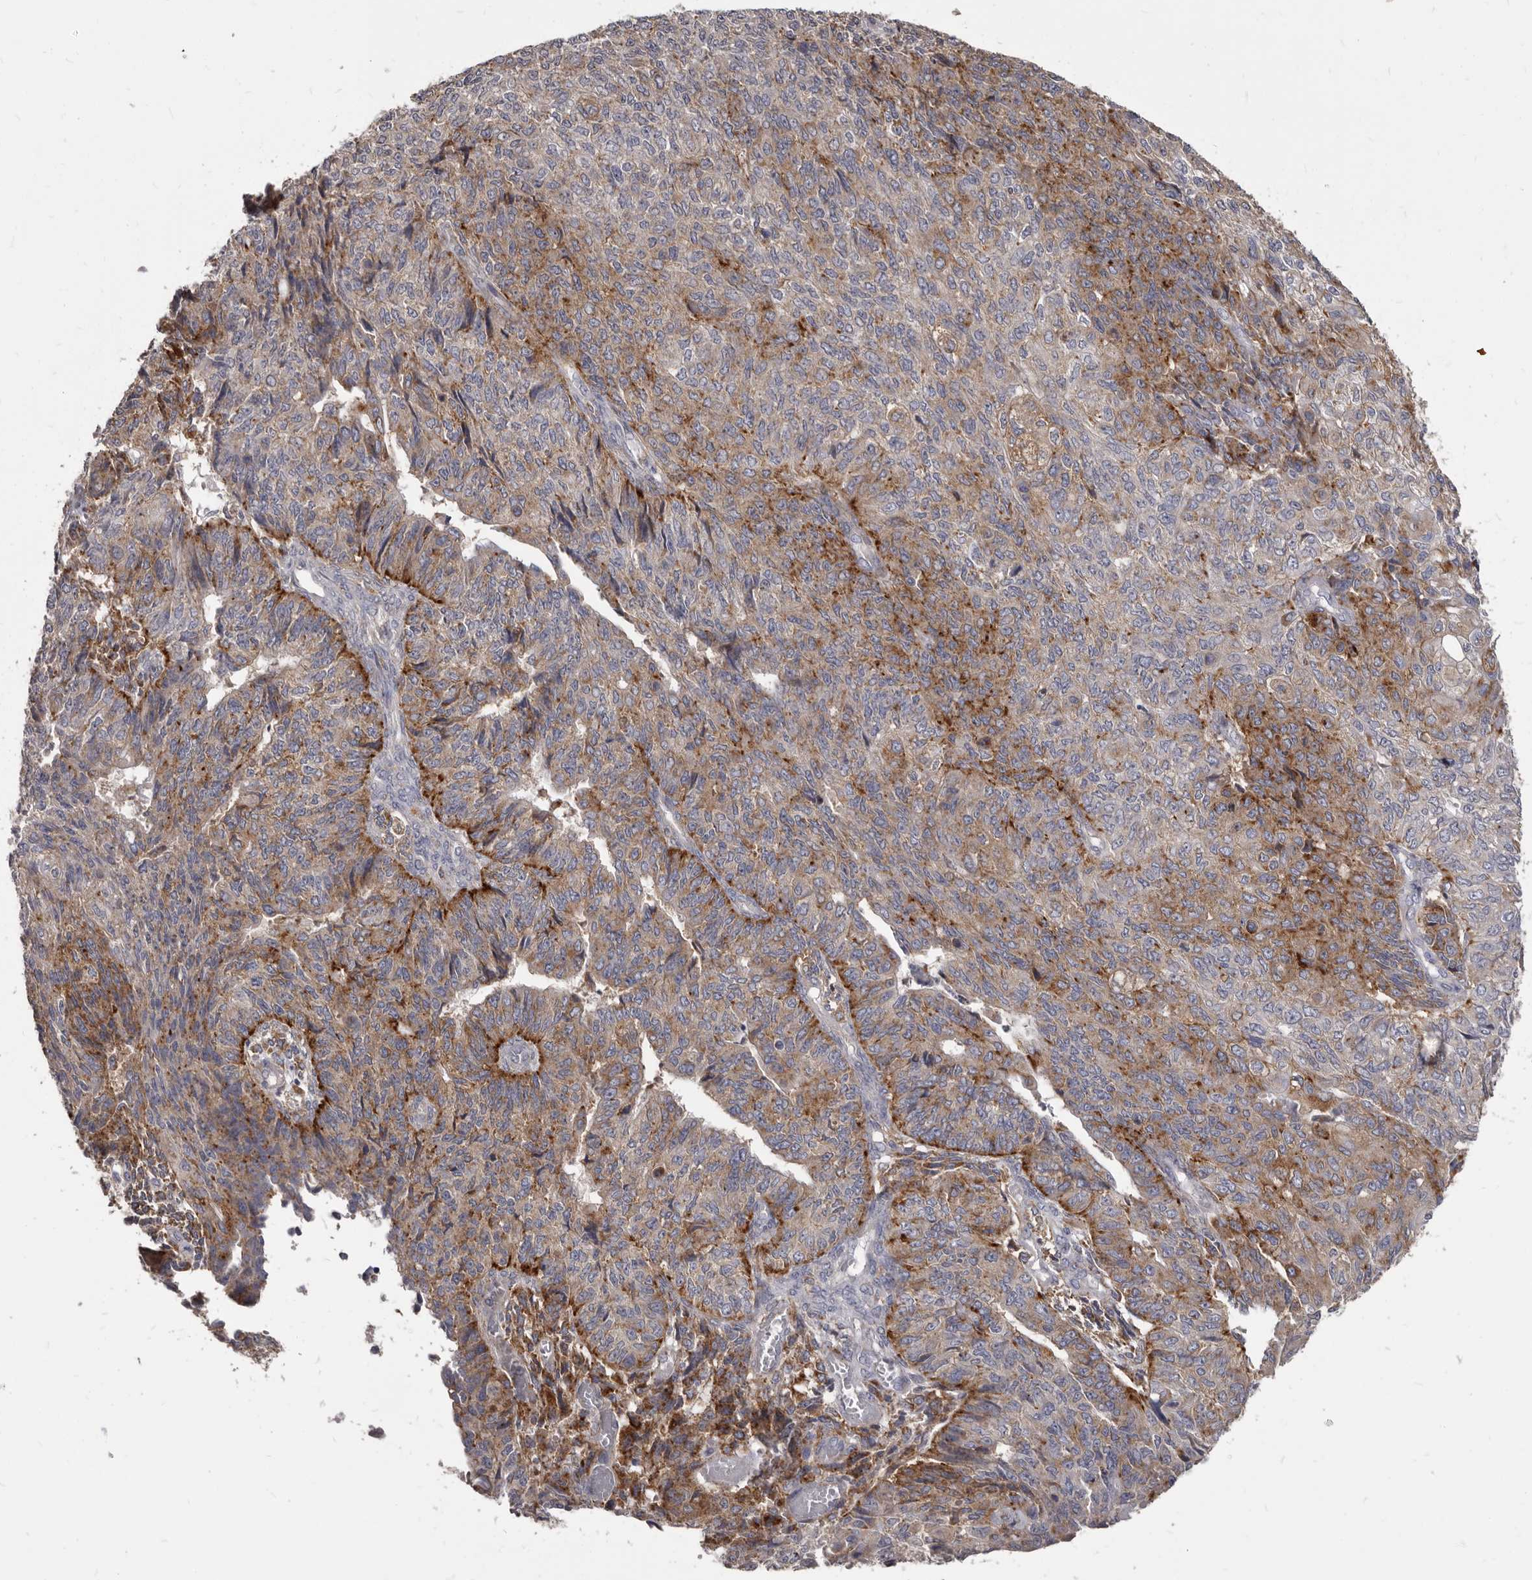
{"staining": {"intensity": "moderate", "quantity": ">75%", "location": "cytoplasmic/membranous"}, "tissue": "endometrial cancer", "cell_type": "Tumor cells", "image_type": "cancer", "snomed": [{"axis": "morphology", "description": "Adenocarcinoma, NOS"}, {"axis": "topography", "description": "Endometrium"}], "caption": "Protein expression analysis of human endometrial cancer reveals moderate cytoplasmic/membranous expression in approximately >75% of tumor cells. (DAB (3,3'-diaminobenzidine) IHC, brown staining for protein, blue staining for nuclei).", "gene": "PI4K2A", "patient": {"sex": "female", "age": 32}}